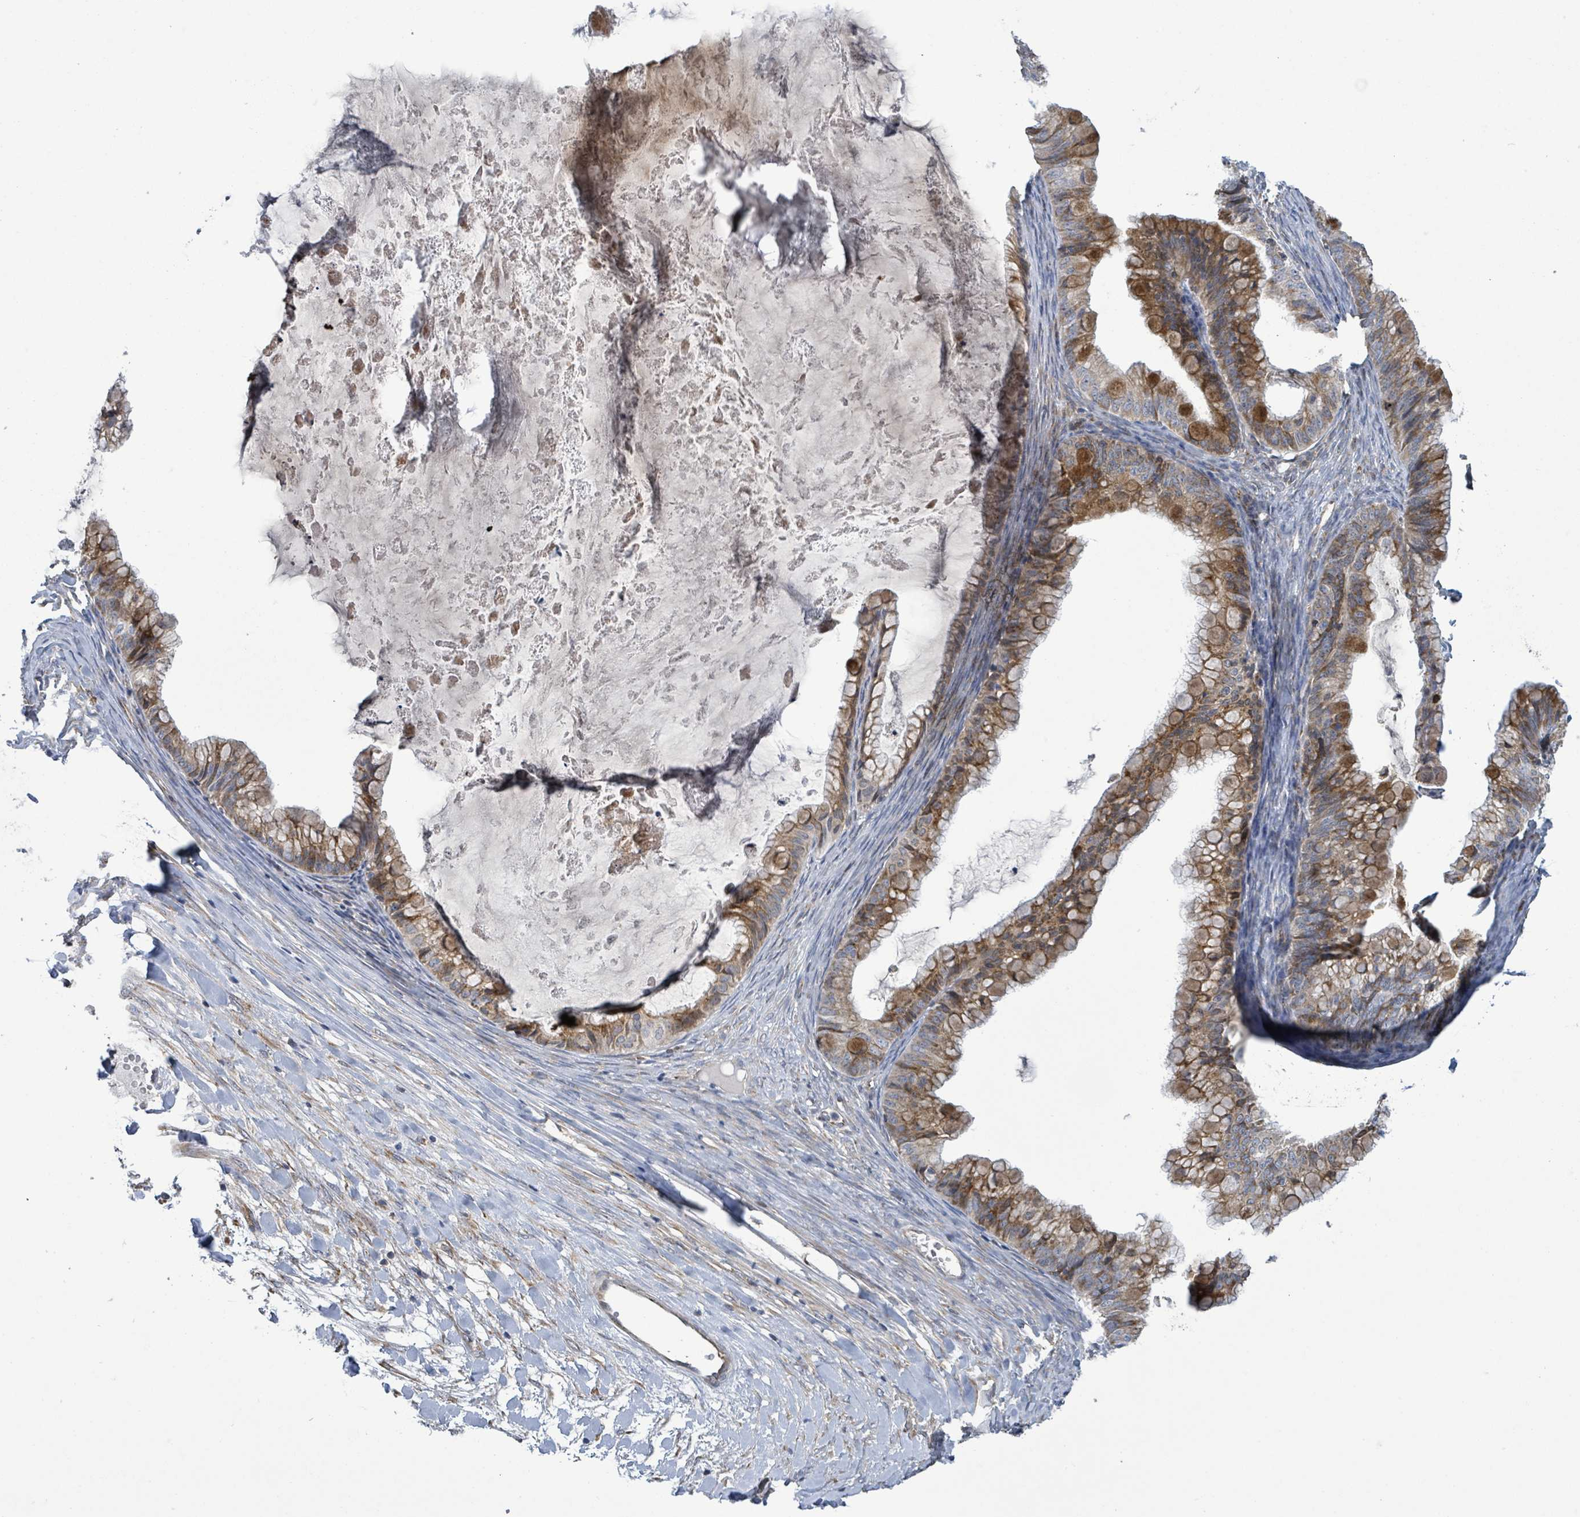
{"staining": {"intensity": "moderate", "quantity": ">75%", "location": "cytoplasmic/membranous"}, "tissue": "ovarian cancer", "cell_type": "Tumor cells", "image_type": "cancer", "snomed": [{"axis": "morphology", "description": "Cystadenocarcinoma, mucinous, NOS"}, {"axis": "topography", "description": "Ovary"}], "caption": "Mucinous cystadenocarcinoma (ovarian) was stained to show a protein in brown. There is medium levels of moderate cytoplasmic/membranous expression in approximately >75% of tumor cells.", "gene": "NOMO1", "patient": {"sex": "female", "age": 35}}